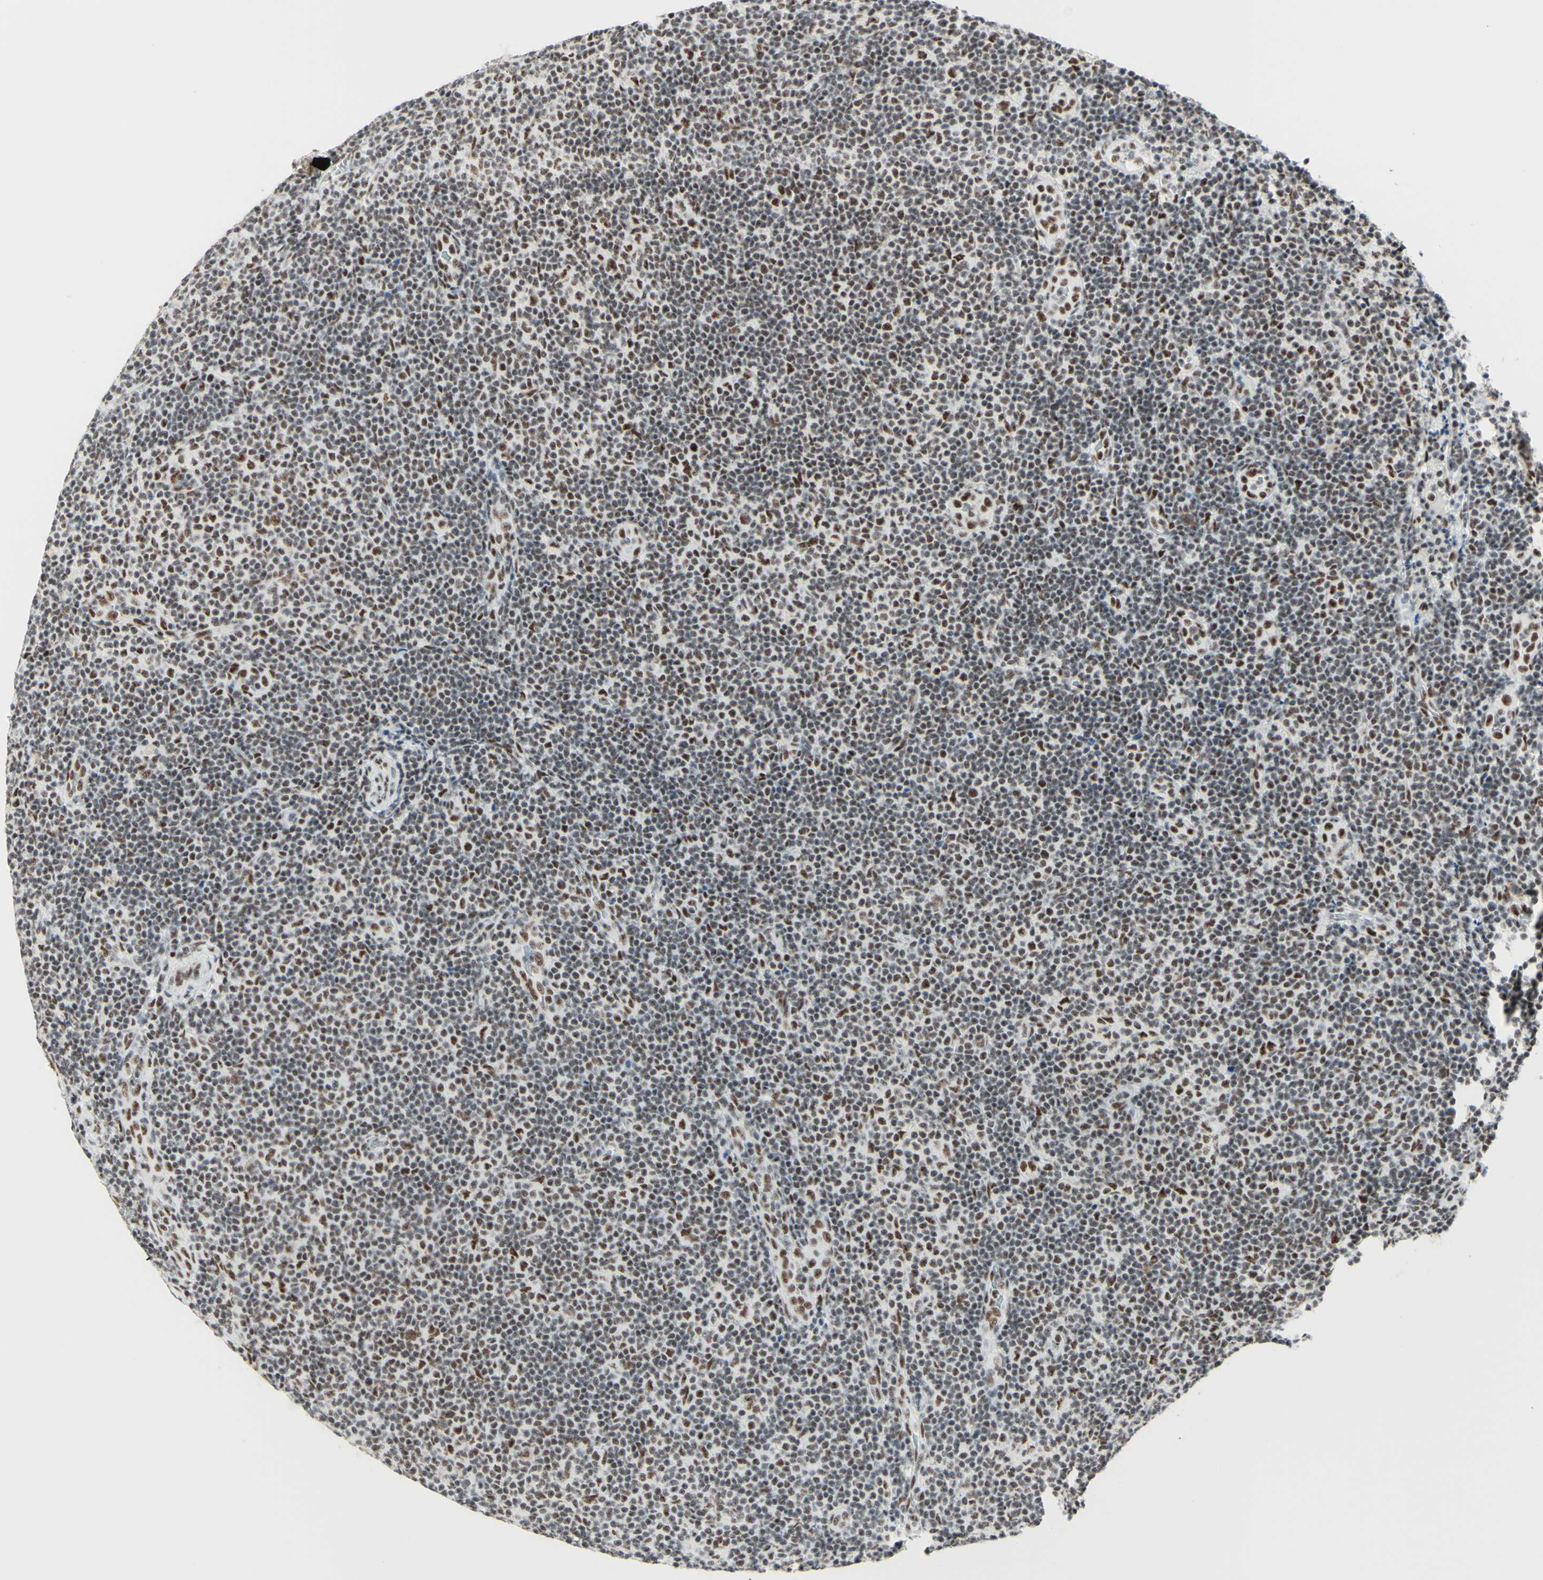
{"staining": {"intensity": "strong", "quantity": "<25%", "location": "nuclear"}, "tissue": "lymphoma", "cell_type": "Tumor cells", "image_type": "cancer", "snomed": [{"axis": "morphology", "description": "Malignant lymphoma, non-Hodgkin's type, Low grade"}, {"axis": "topography", "description": "Lymph node"}], "caption": "Lymphoma was stained to show a protein in brown. There is medium levels of strong nuclear positivity in approximately <25% of tumor cells.", "gene": "WTAP", "patient": {"sex": "male", "age": 83}}